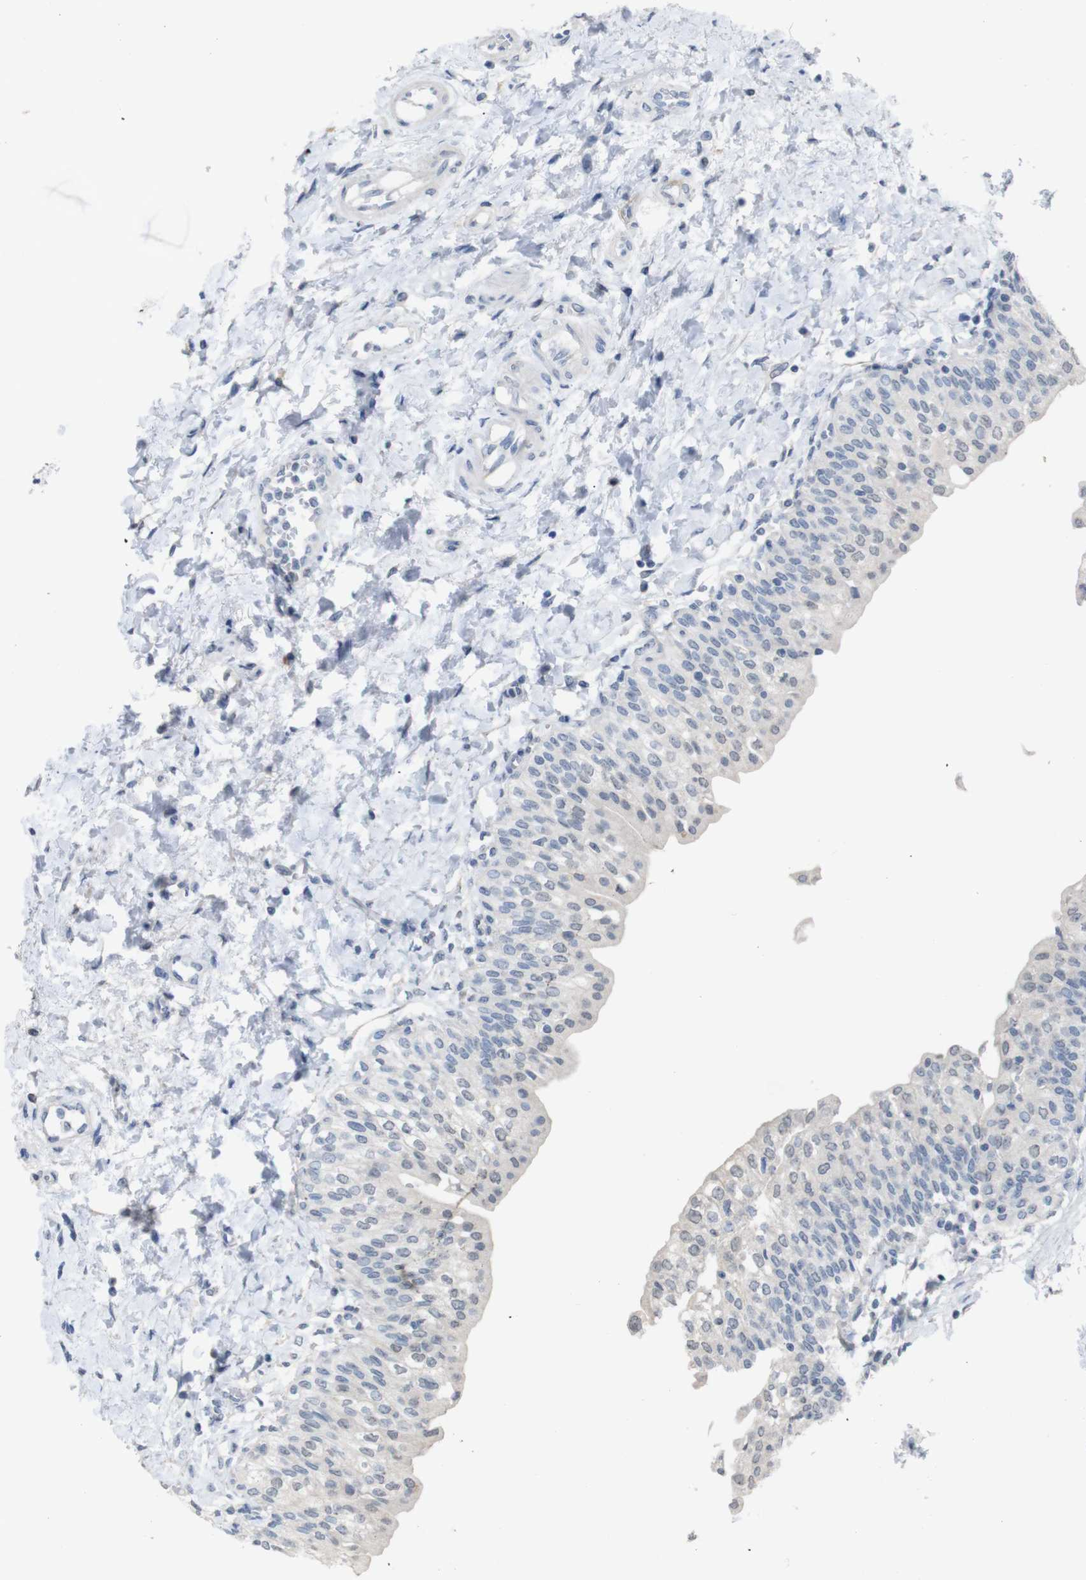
{"staining": {"intensity": "negative", "quantity": "none", "location": "none"}, "tissue": "urinary bladder", "cell_type": "Urothelial cells", "image_type": "normal", "snomed": [{"axis": "morphology", "description": "Normal tissue, NOS"}, {"axis": "topography", "description": "Urinary bladder"}], "caption": "Immunohistochemical staining of benign human urinary bladder reveals no significant positivity in urothelial cells.", "gene": "CHRM5", "patient": {"sex": "male", "age": 55}}